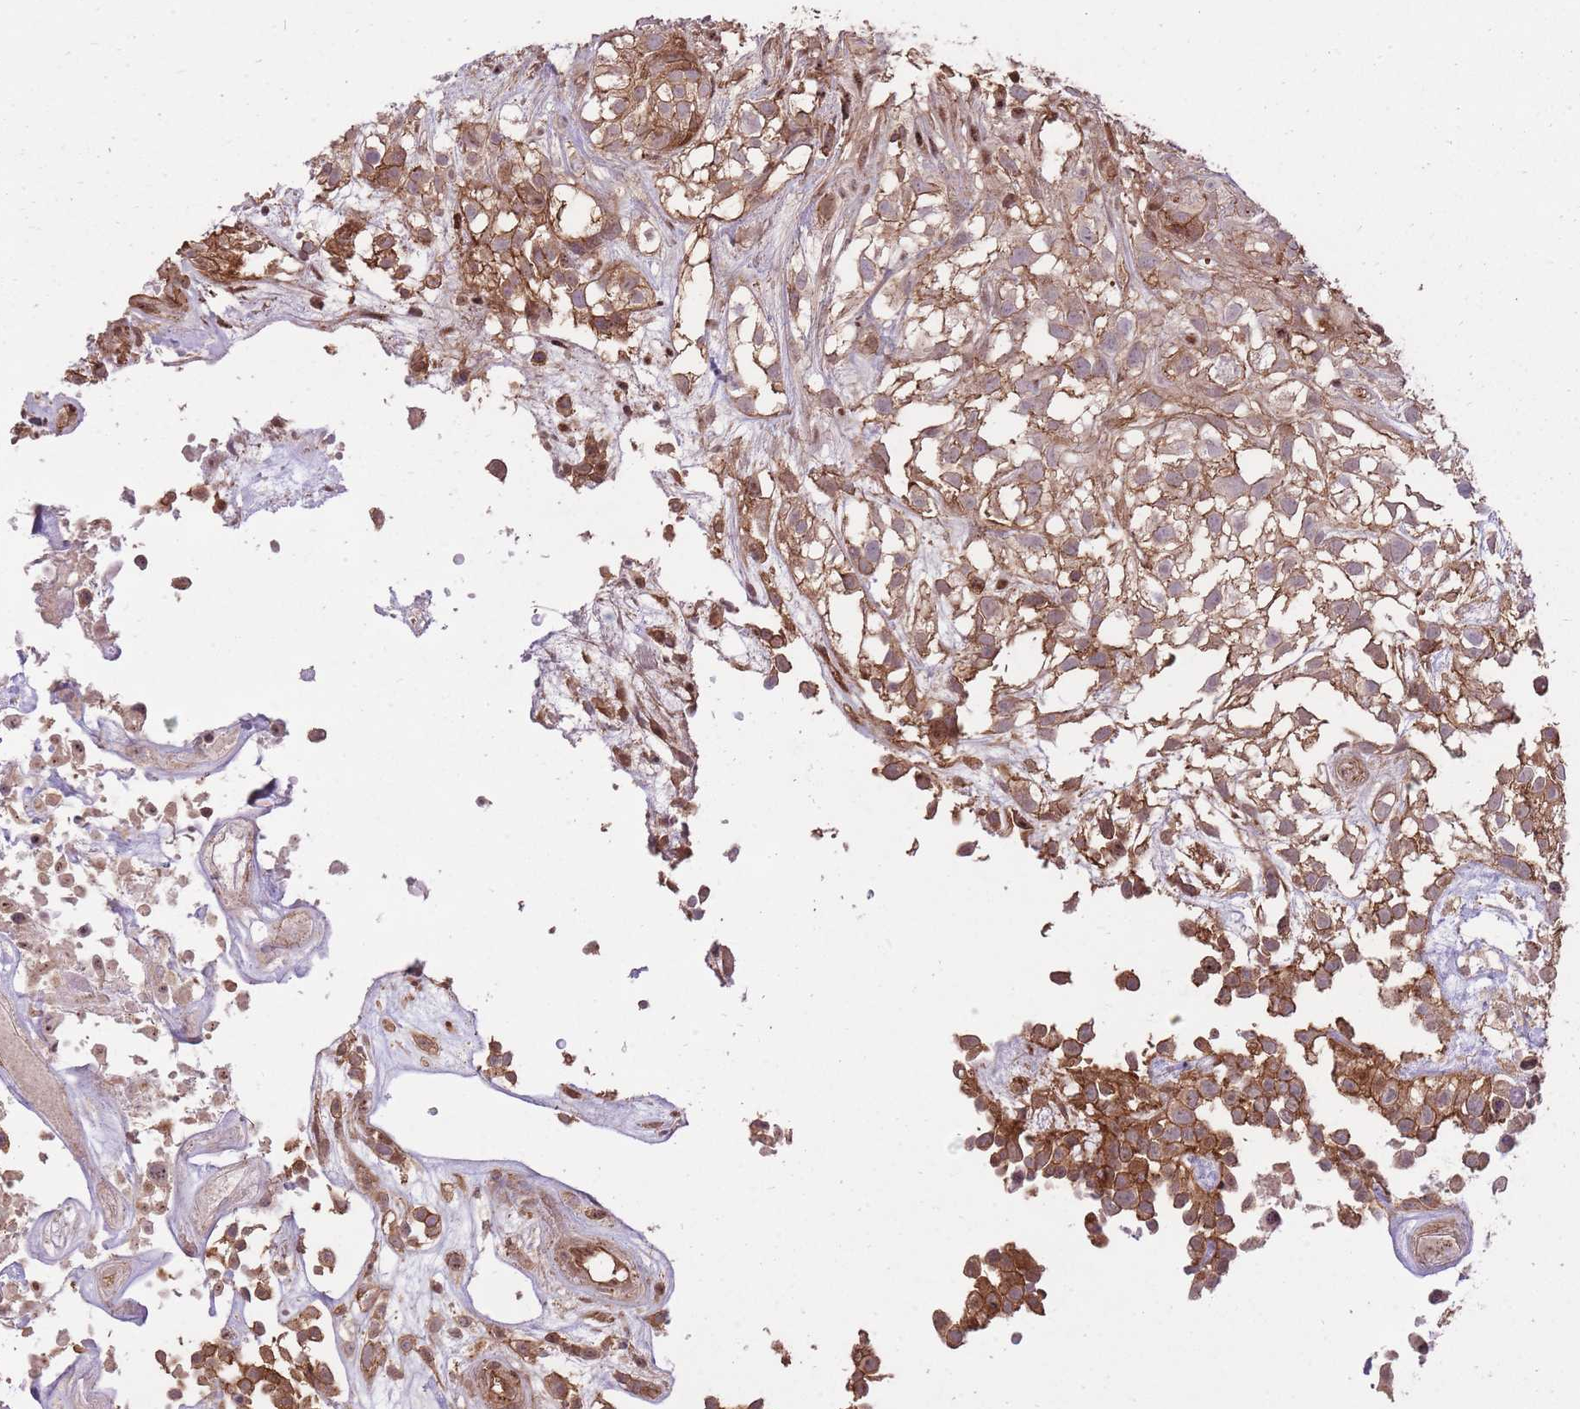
{"staining": {"intensity": "moderate", "quantity": ">75%", "location": "cytoplasmic/membranous"}, "tissue": "urothelial cancer", "cell_type": "Tumor cells", "image_type": "cancer", "snomed": [{"axis": "morphology", "description": "Urothelial carcinoma, High grade"}, {"axis": "topography", "description": "Urinary bladder"}], "caption": "Immunohistochemistry (IHC) micrograph of neoplastic tissue: human urothelial cancer stained using IHC displays medium levels of moderate protein expression localized specifically in the cytoplasmic/membranous of tumor cells, appearing as a cytoplasmic/membranous brown color.", "gene": "PLD1", "patient": {"sex": "male", "age": 56}}